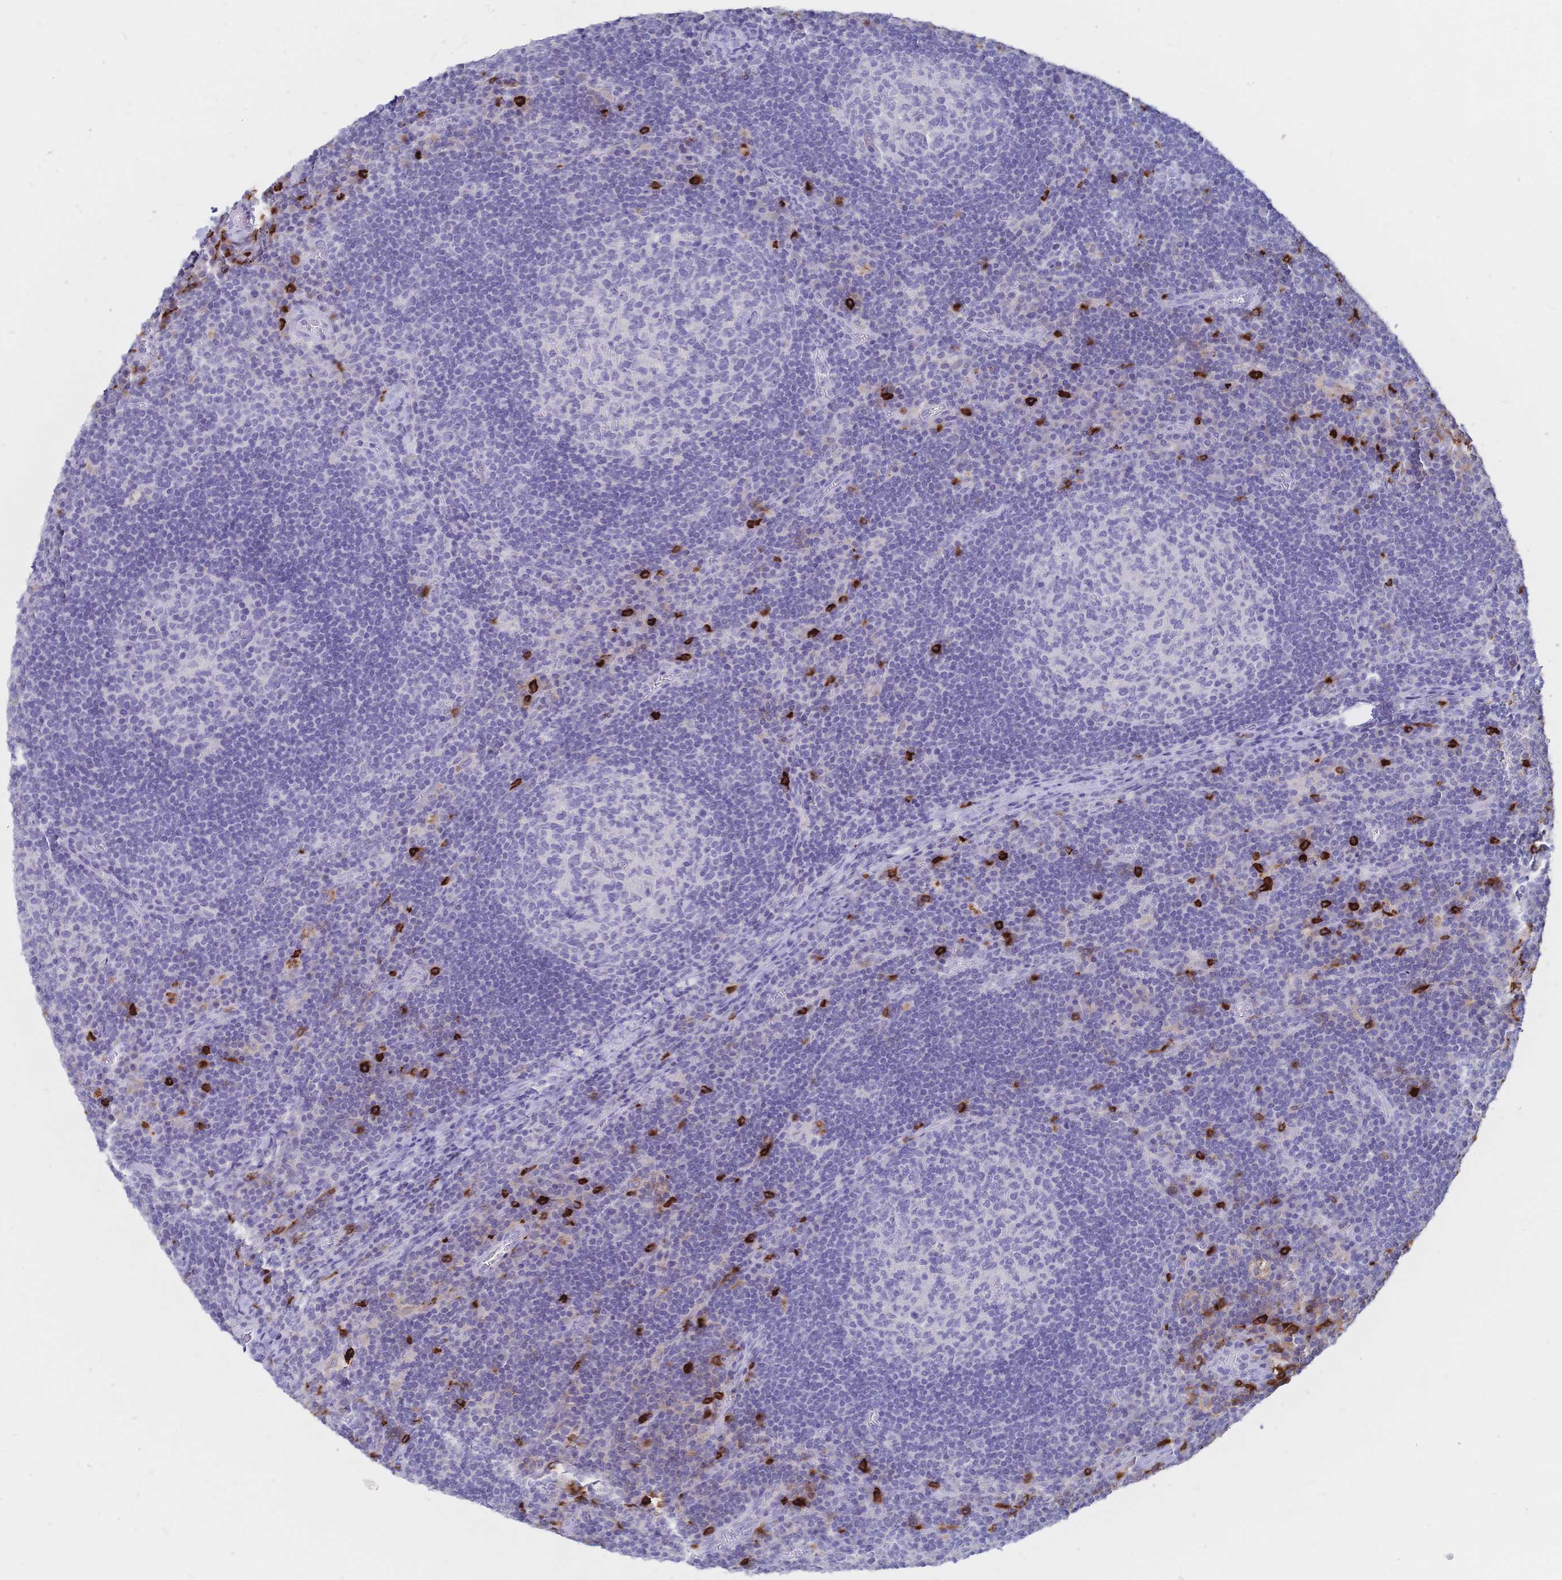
{"staining": {"intensity": "negative", "quantity": "none", "location": "none"}, "tissue": "lymph node", "cell_type": "Germinal center cells", "image_type": "normal", "snomed": [{"axis": "morphology", "description": "Normal tissue, NOS"}, {"axis": "topography", "description": "Lymph node"}], "caption": "High magnification brightfield microscopy of benign lymph node stained with DAB (brown) and counterstained with hematoxylin (blue): germinal center cells show no significant staining.", "gene": "IL2RB", "patient": {"sex": "male", "age": 67}}